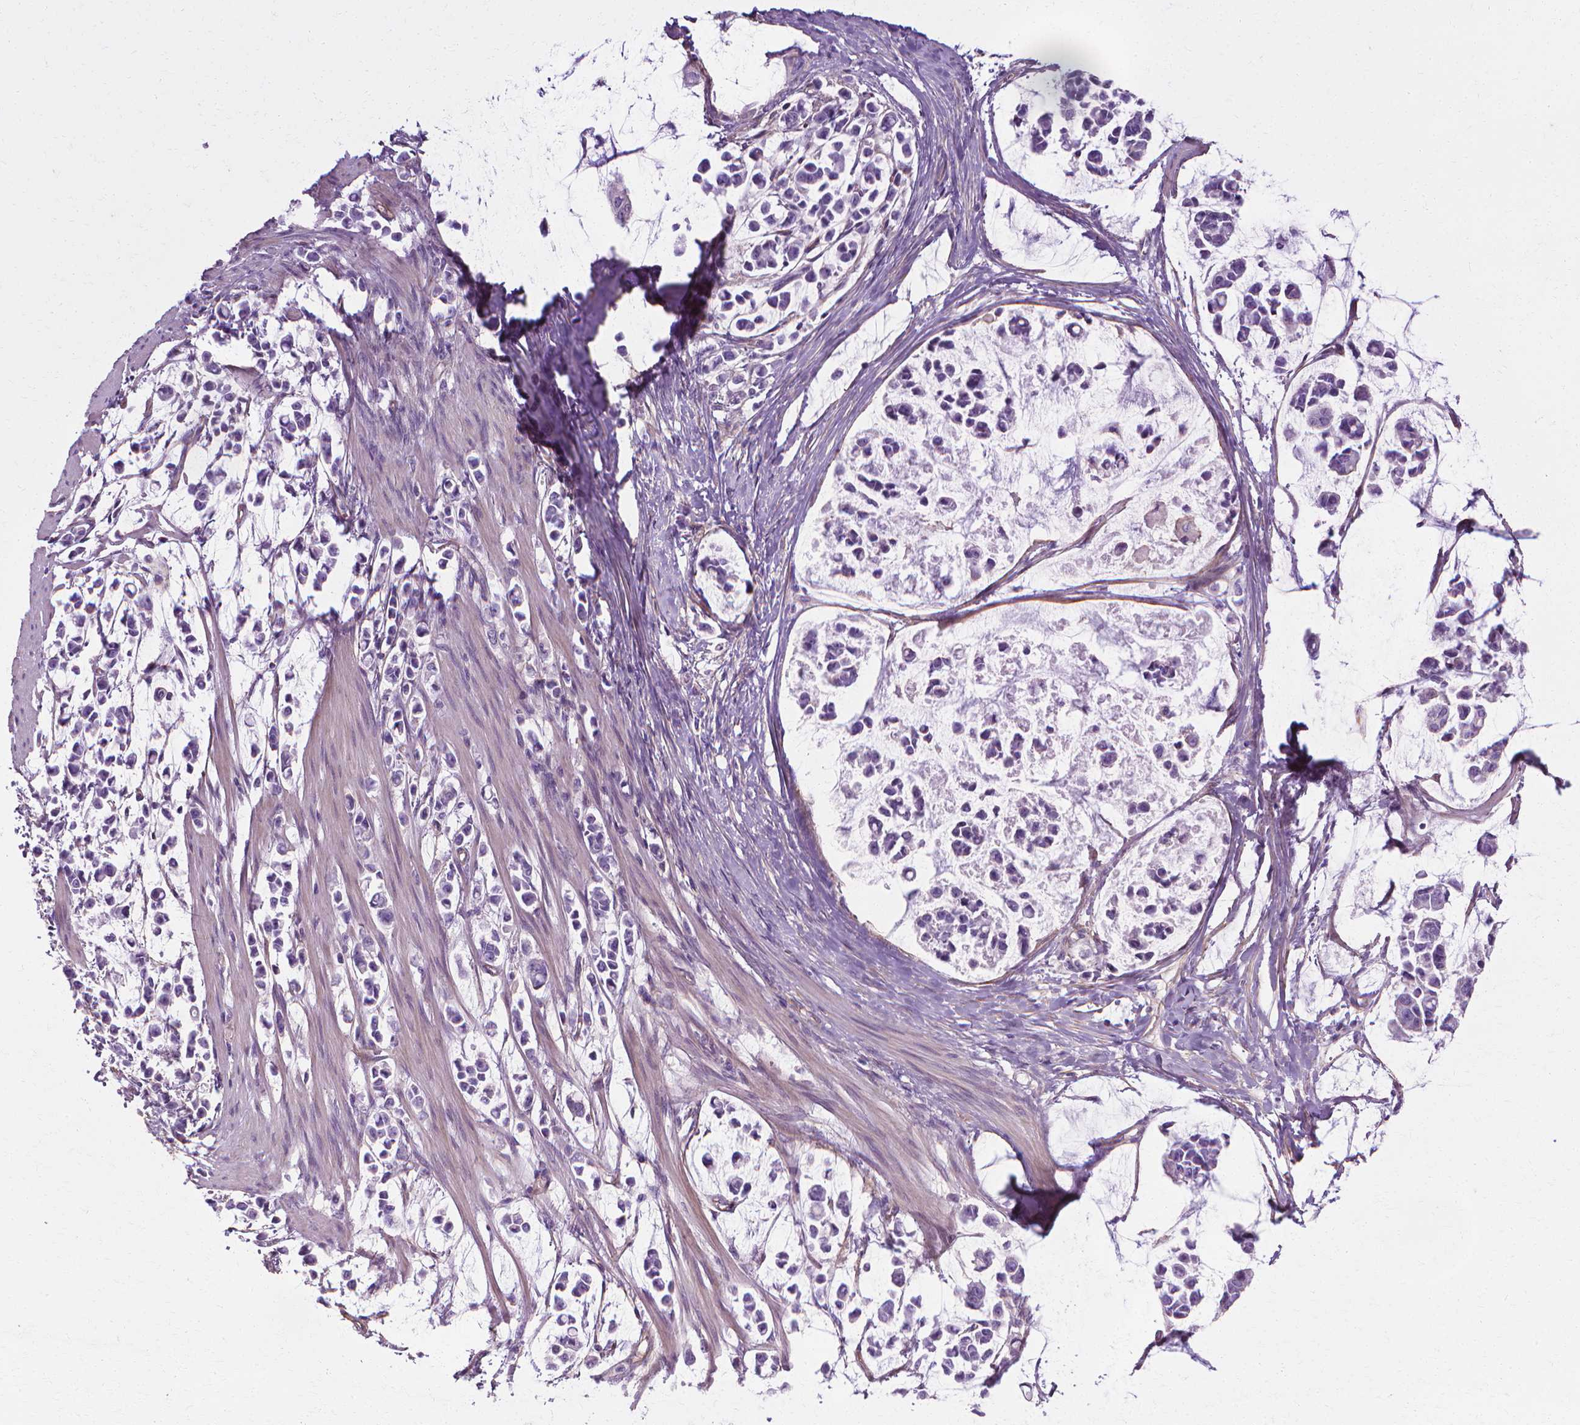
{"staining": {"intensity": "negative", "quantity": "none", "location": "none"}, "tissue": "stomach cancer", "cell_type": "Tumor cells", "image_type": "cancer", "snomed": [{"axis": "morphology", "description": "Adenocarcinoma, NOS"}, {"axis": "topography", "description": "Stomach"}], "caption": "Protein analysis of stomach adenocarcinoma displays no significant staining in tumor cells.", "gene": "CFAP157", "patient": {"sex": "male", "age": 82}}